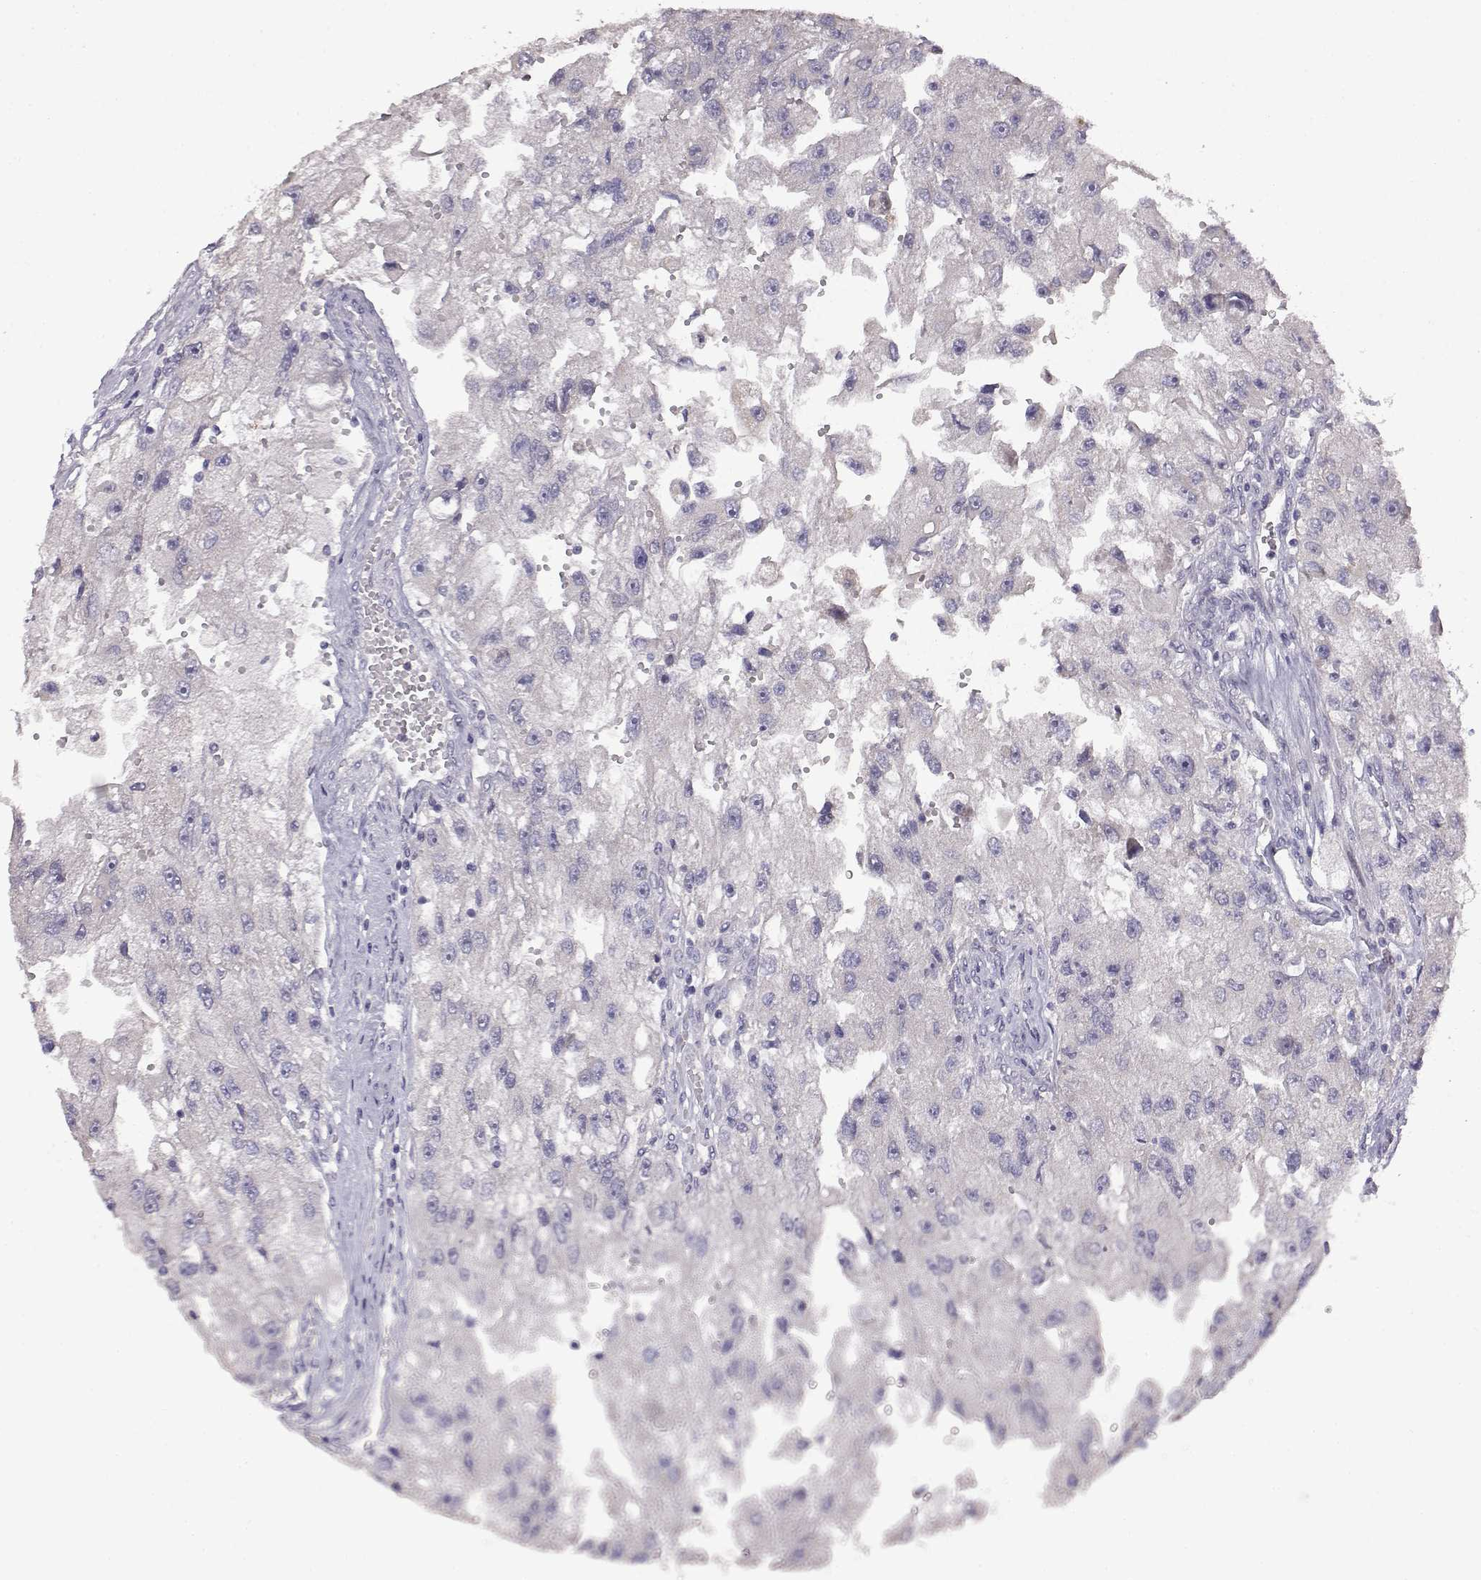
{"staining": {"intensity": "negative", "quantity": "none", "location": "none"}, "tissue": "renal cancer", "cell_type": "Tumor cells", "image_type": "cancer", "snomed": [{"axis": "morphology", "description": "Adenocarcinoma, NOS"}, {"axis": "topography", "description": "Kidney"}], "caption": "This image is of renal cancer stained with IHC to label a protein in brown with the nuclei are counter-stained blue. There is no expression in tumor cells. Nuclei are stained in blue.", "gene": "VGF", "patient": {"sex": "male", "age": 63}}